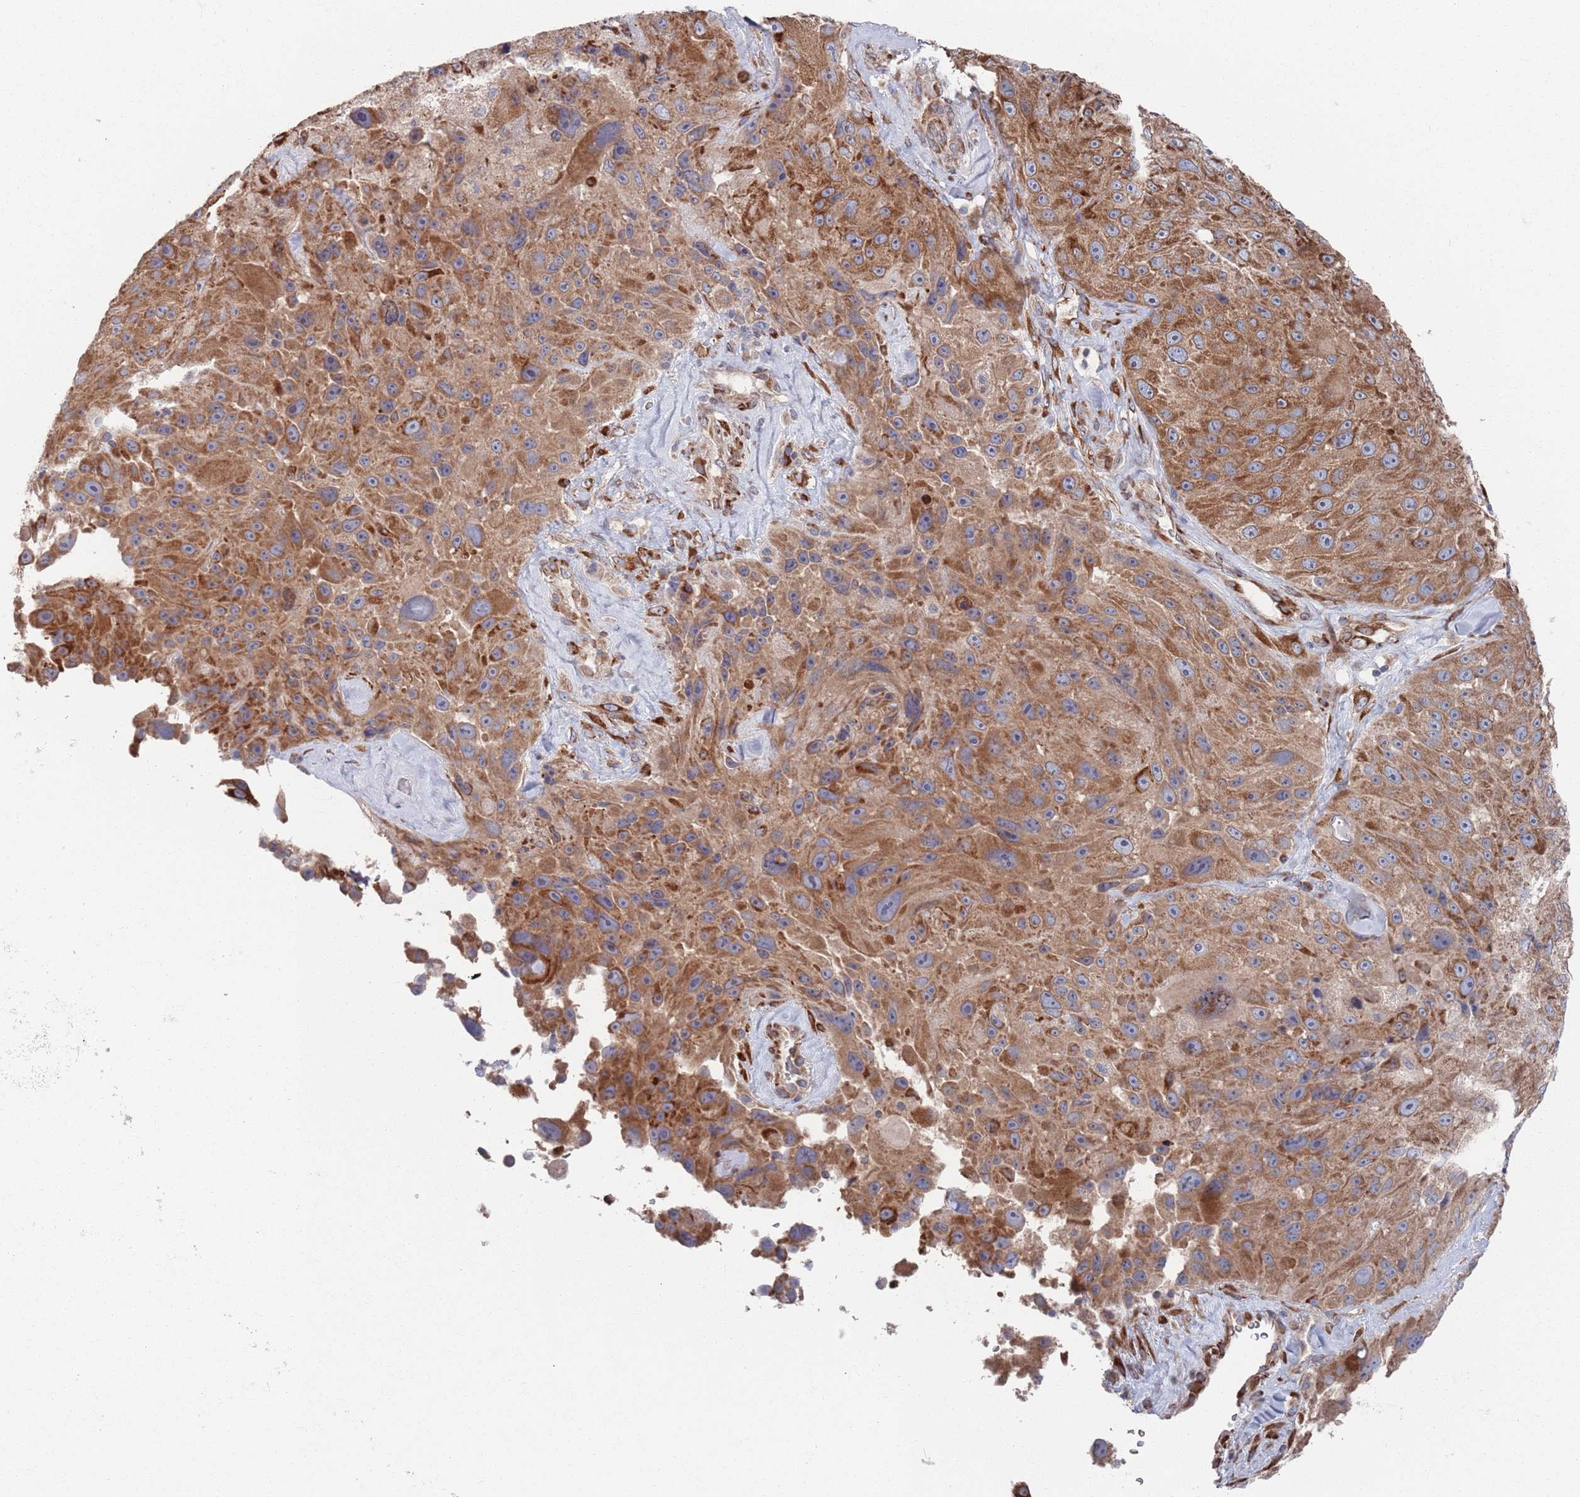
{"staining": {"intensity": "moderate", "quantity": ">75%", "location": "cytoplasmic/membranous"}, "tissue": "melanoma", "cell_type": "Tumor cells", "image_type": "cancer", "snomed": [{"axis": "morphology", "description": "Malignant melanoma, Metastatic site"}, {"axis": "topography", "description": "Lymph node"}], "caption": "The micrograph exhibits staining of malignant melanoma (metastatic site), revealing moderate cytoplasmic/membranous protein positivity (brown color) within tumor cells. The staining is performed using DAB (3,3'-diaminobenzidine) brown chromogen to label protein expression. The nuclei are counter-stained blue using hematoxylin.", "gene": "CCDC106", "patient": {"sex": "male", "age": 62}}